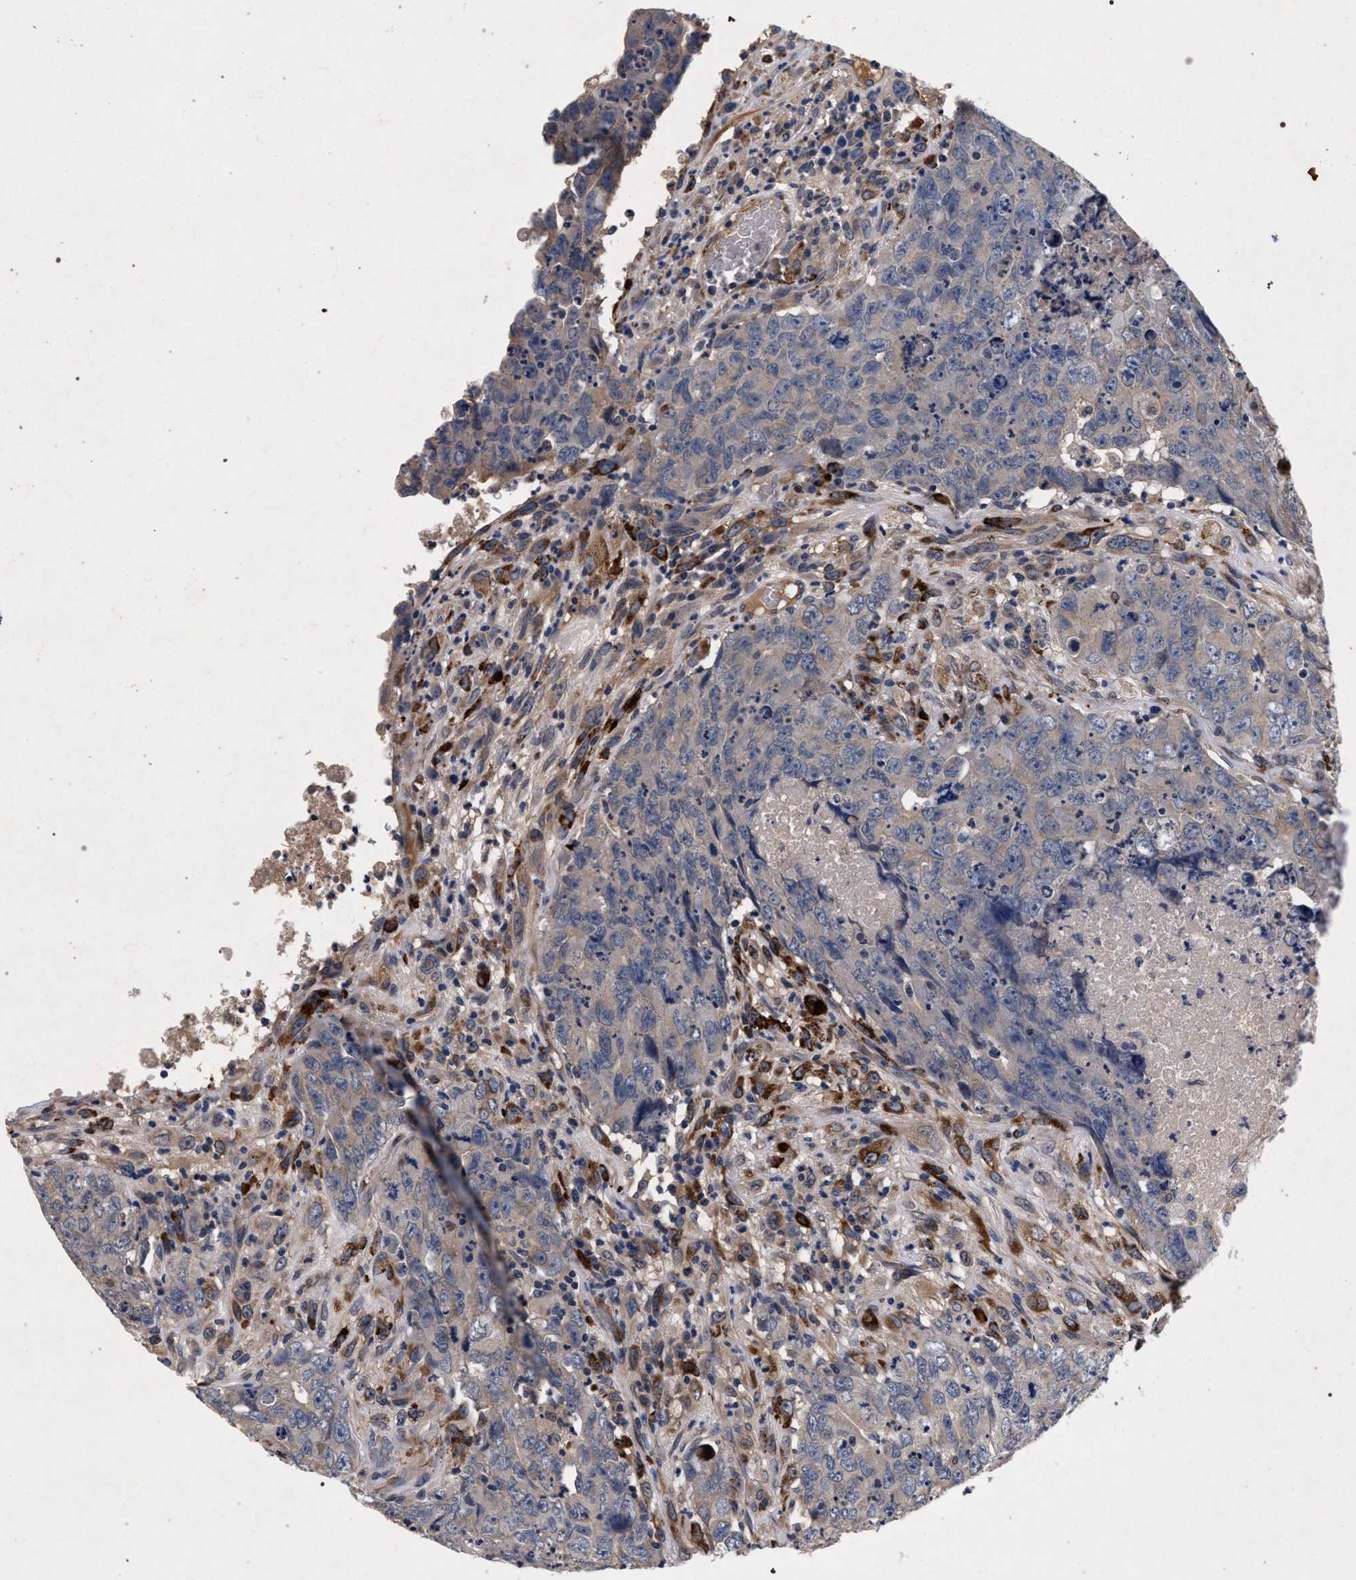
{"staining": {"intensity": "negative", "quantity": "none", "location": "none"}, "tissue": "testis cancer", "cell_type": "Tumor cells", "image_type": "cancer", "snomed": [{"axis": "morphology", "description": "Carcinoma, Embryonal, NOS"}, {"axis": "topography", "description": "Testis"}], "caption": "Immunohistochemical staining of human testis cancer displays no significant staining in tumor cells. The staining was performed using DAB (3,3'-diaminobenzidine) to visualize the protein expression in brown, while the nuclei were stained in blue with hematoxylin (Magnification: 20x).", "gene": "NEK7", "patient": {"sex": "male", "age": 32}}